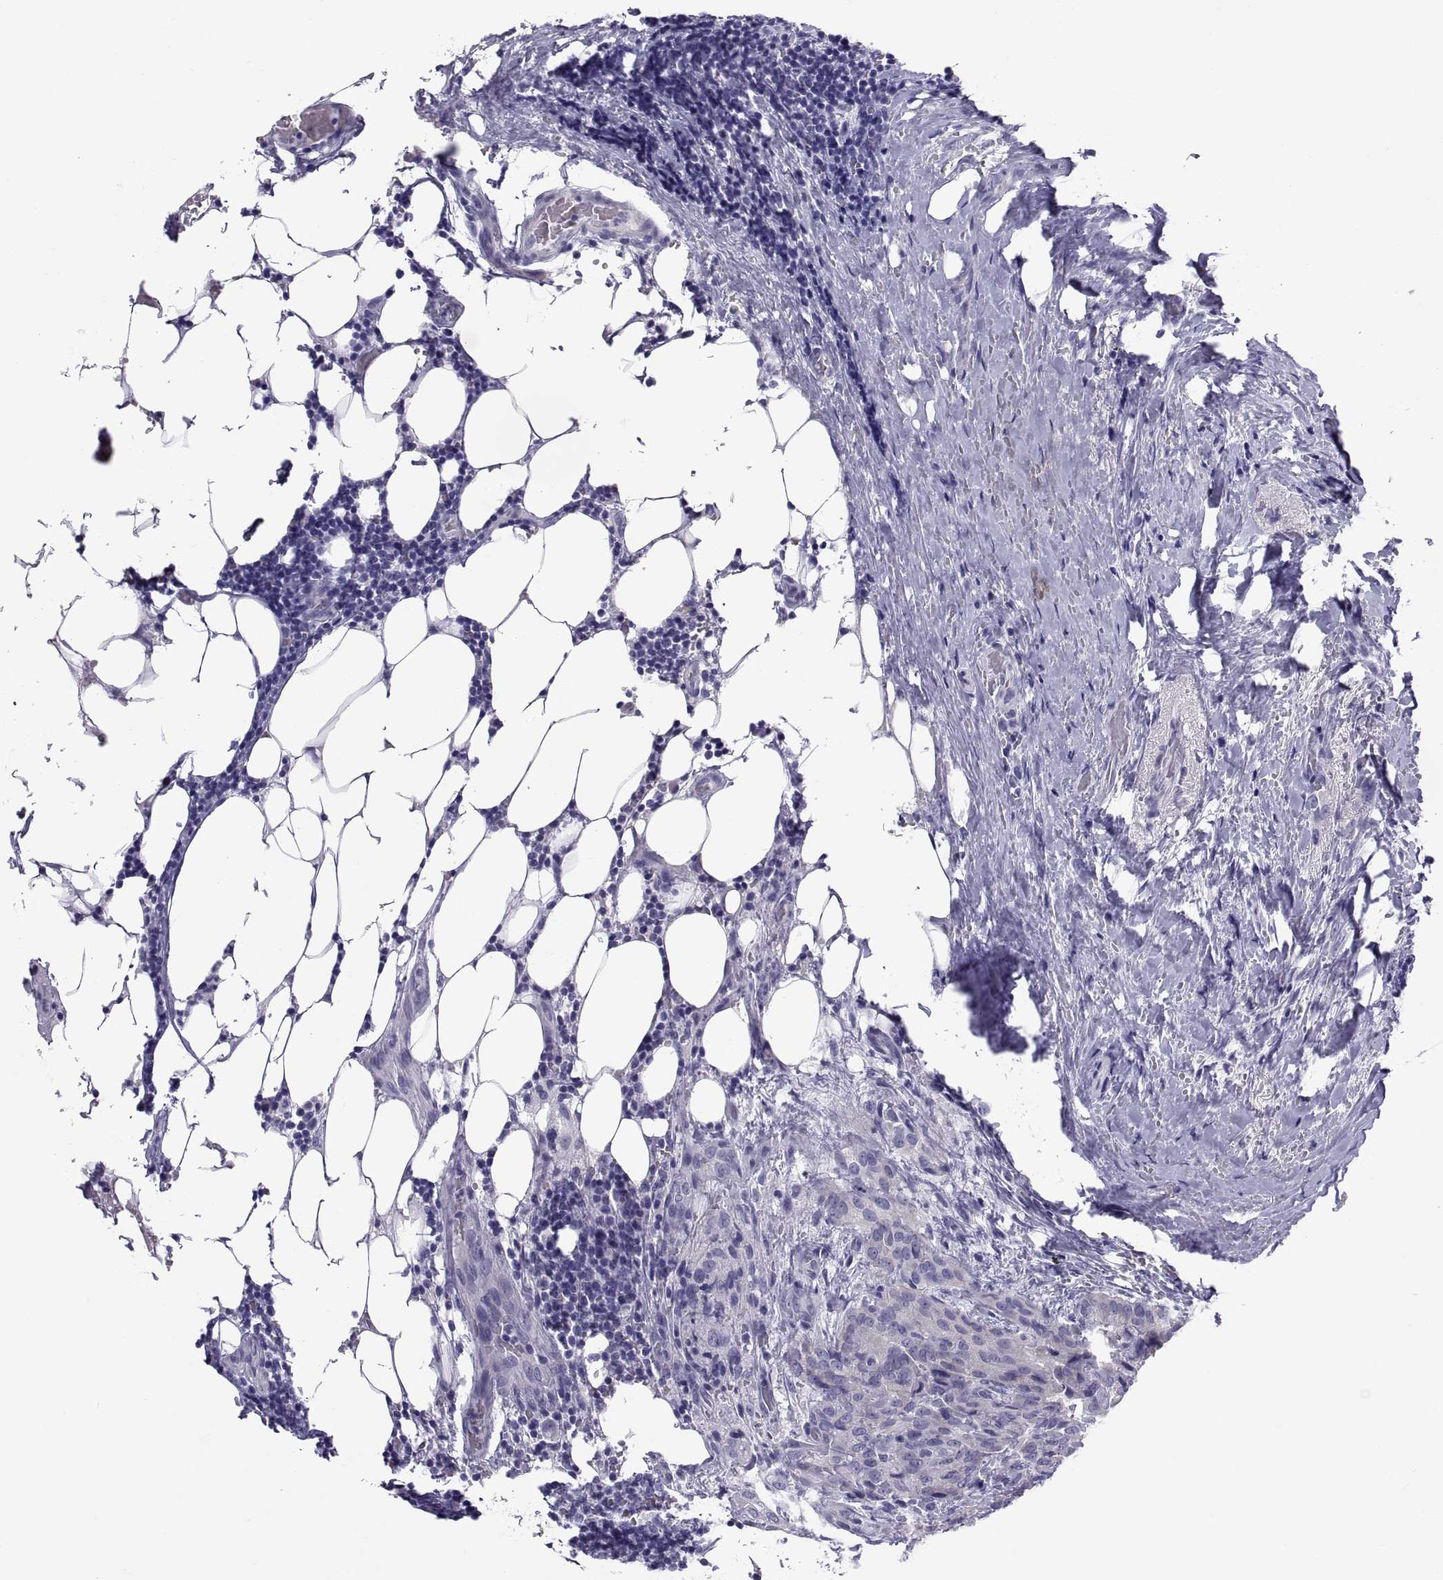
{"staining": {"intensity": "negative", "quantity": "none", "location": "none"}, "tissue": "thyroid cancer", "cell_type": "Tumor cells", "image_type": "cancer", "snomed": [{"axis": "morphology", "description": "Papillary adenocarcinoma, NOS"}, {"axis": "topography", "description": "Thyroid gland"}], "caption": "The photomicrograph displays no significant positivity in tumor cells of papillary adenocarcinoma (thyroid).", "gene": "RNASE12", "patient": {"sex": "male", "age": 61}}